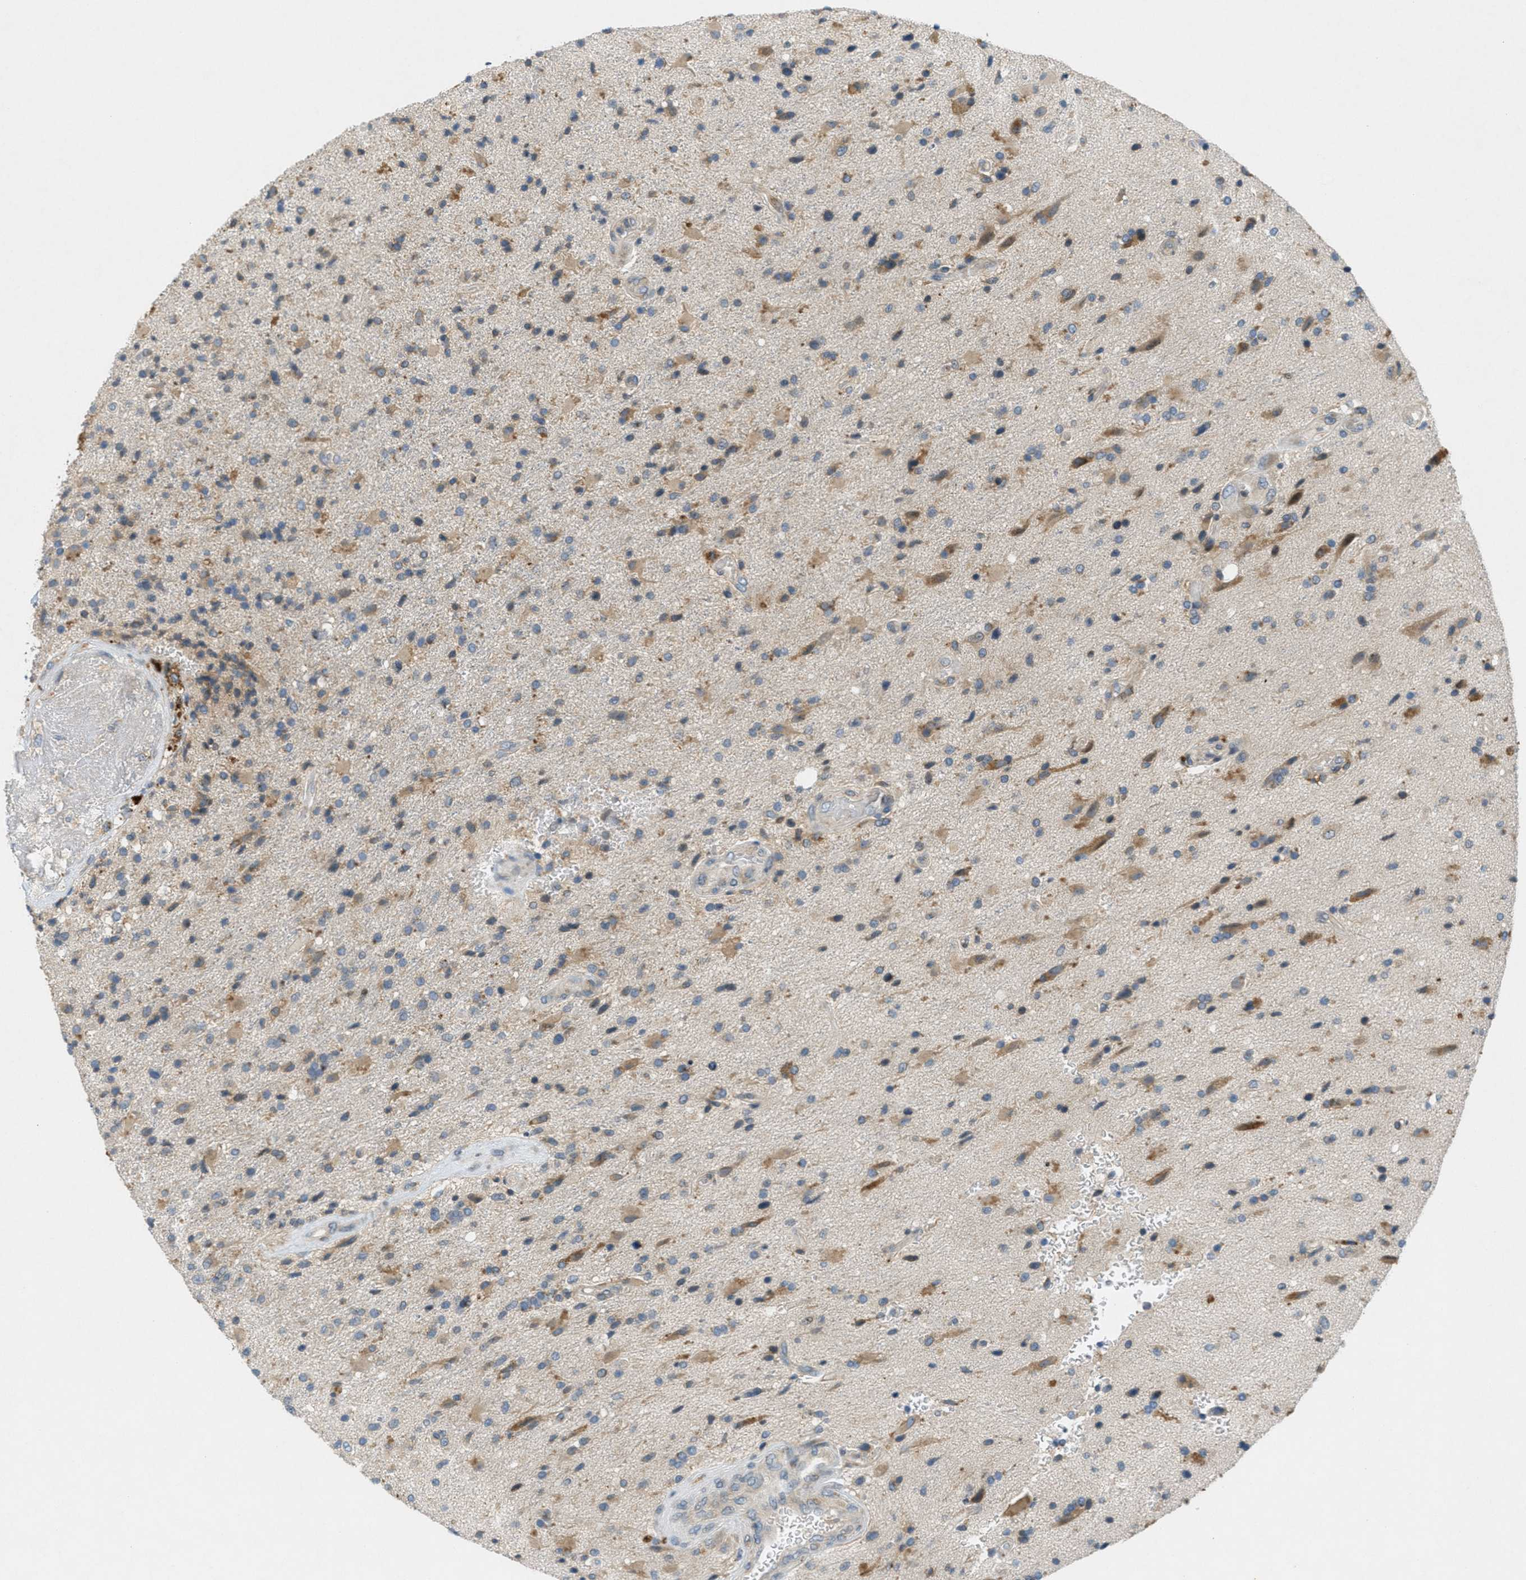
{"staining": {"intensity": "moderate", "quantity": ">75%", "location": "cytoplasmic/membranous"}, "tissue": "glioma", "cell_type": "Tumor cells", "image_type": "cancer", "snomed": [{"axis": "morphology", "description": "Glioma, malignant, High grade"}, {"axis": "topography", "description": "Brain"}], "caption": "Glioma stained for a protein exhibits moderate cytoplasmic/membranous positivity in tumor cells.", "gene": "SIGMAR1", "patient": {"sex": "male", "age": 72}}